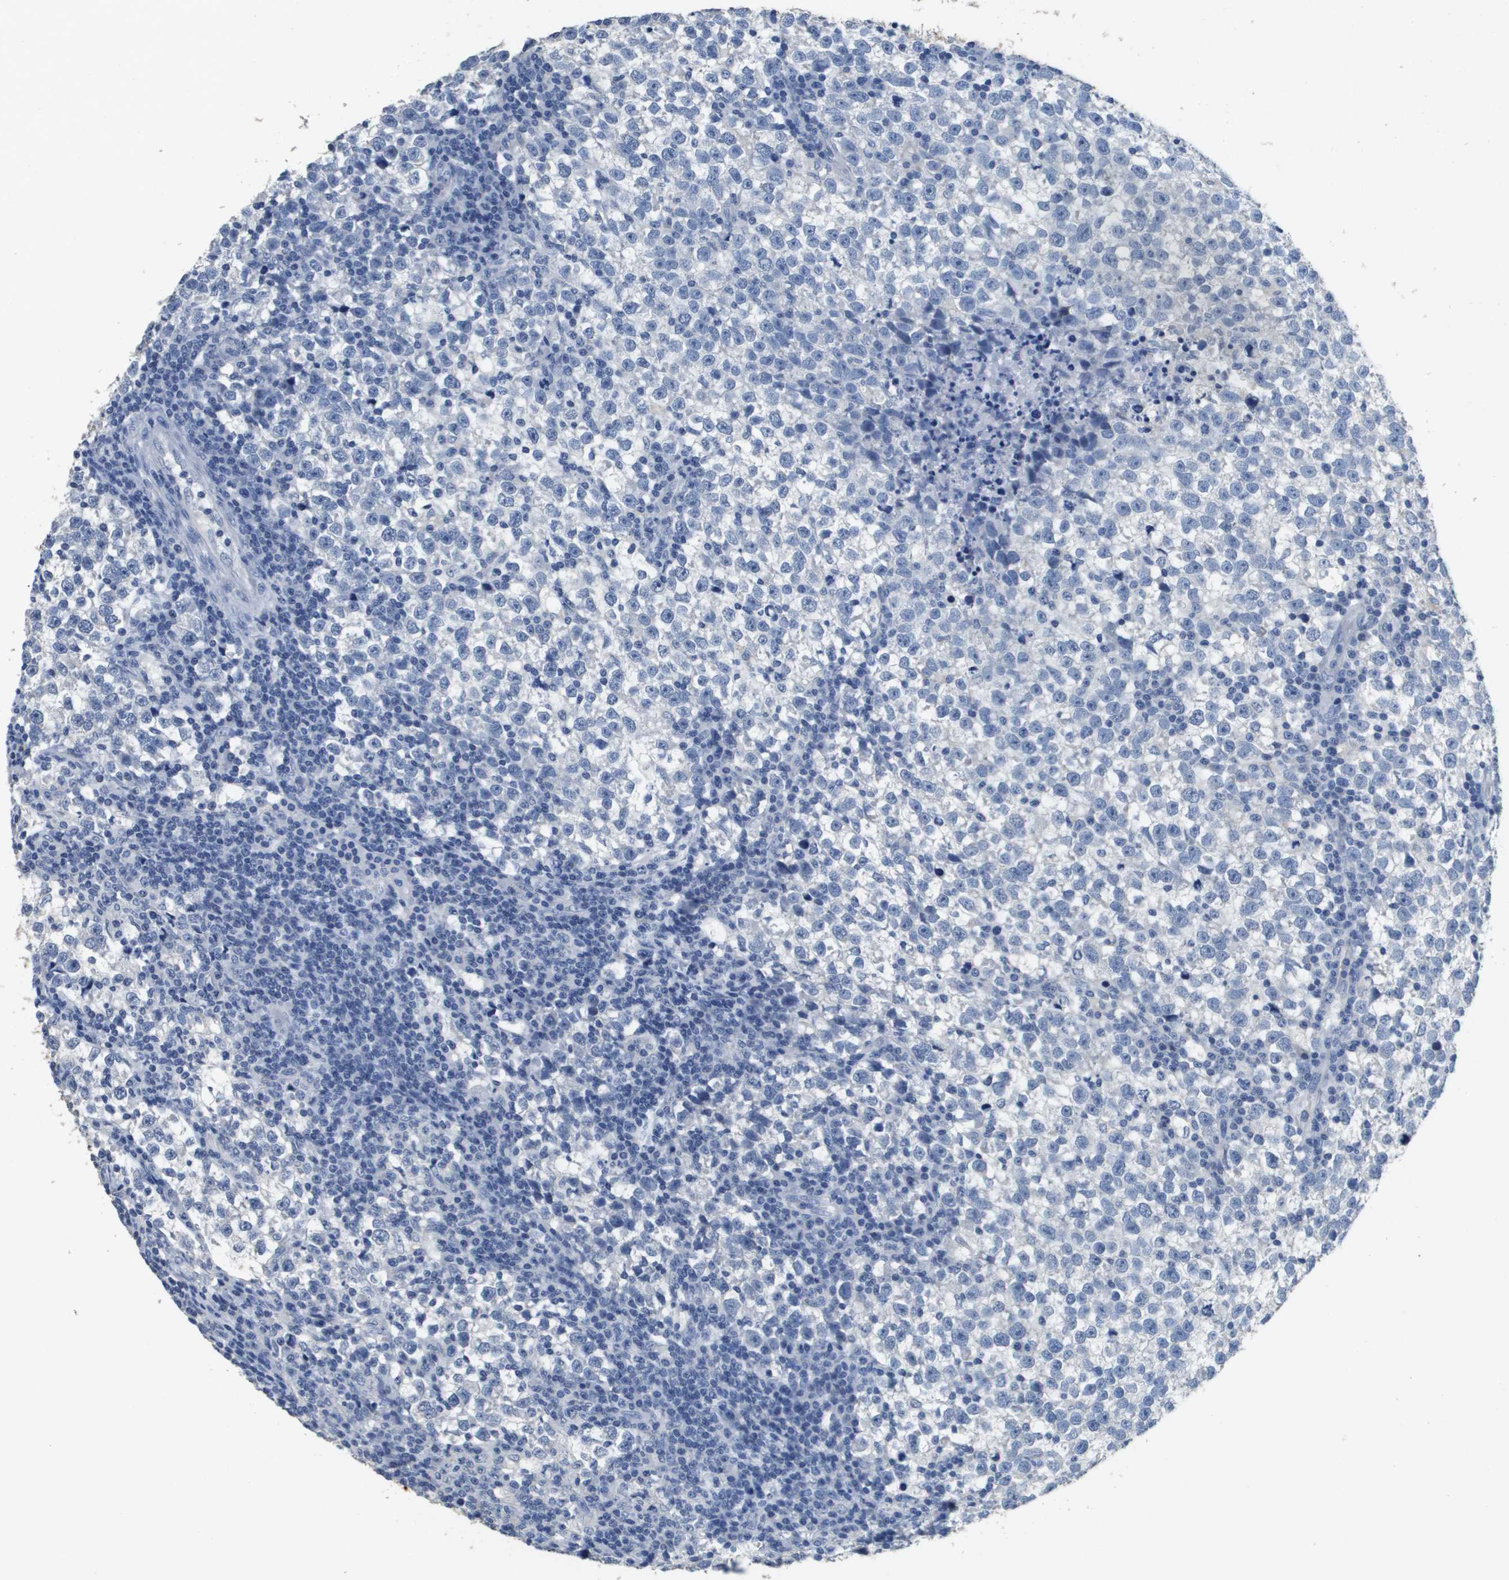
{"staining": {"intensity": "negative", "quantity": "none", "location": "none"}, "tissue": "testis cancer", "cell_type": "Tumor cells", "image_type": "cancer", "snomed": [{"axis": "morphology", "description": "Normal tissue, NOS"}, {"axis": "morphology", "description": "Seminoma, NOS"}, {"axis": "topography", "description": "Testis"}], "caption": "Tumor cells are negative for brown protein staining in testis cancer (seminoma). (DAB (3,3'-diaminobenzidine) immunohistochemistry (IHC), high magnification).", "gene": "MT3", "patient": {"sex": "male", "age": 43}}